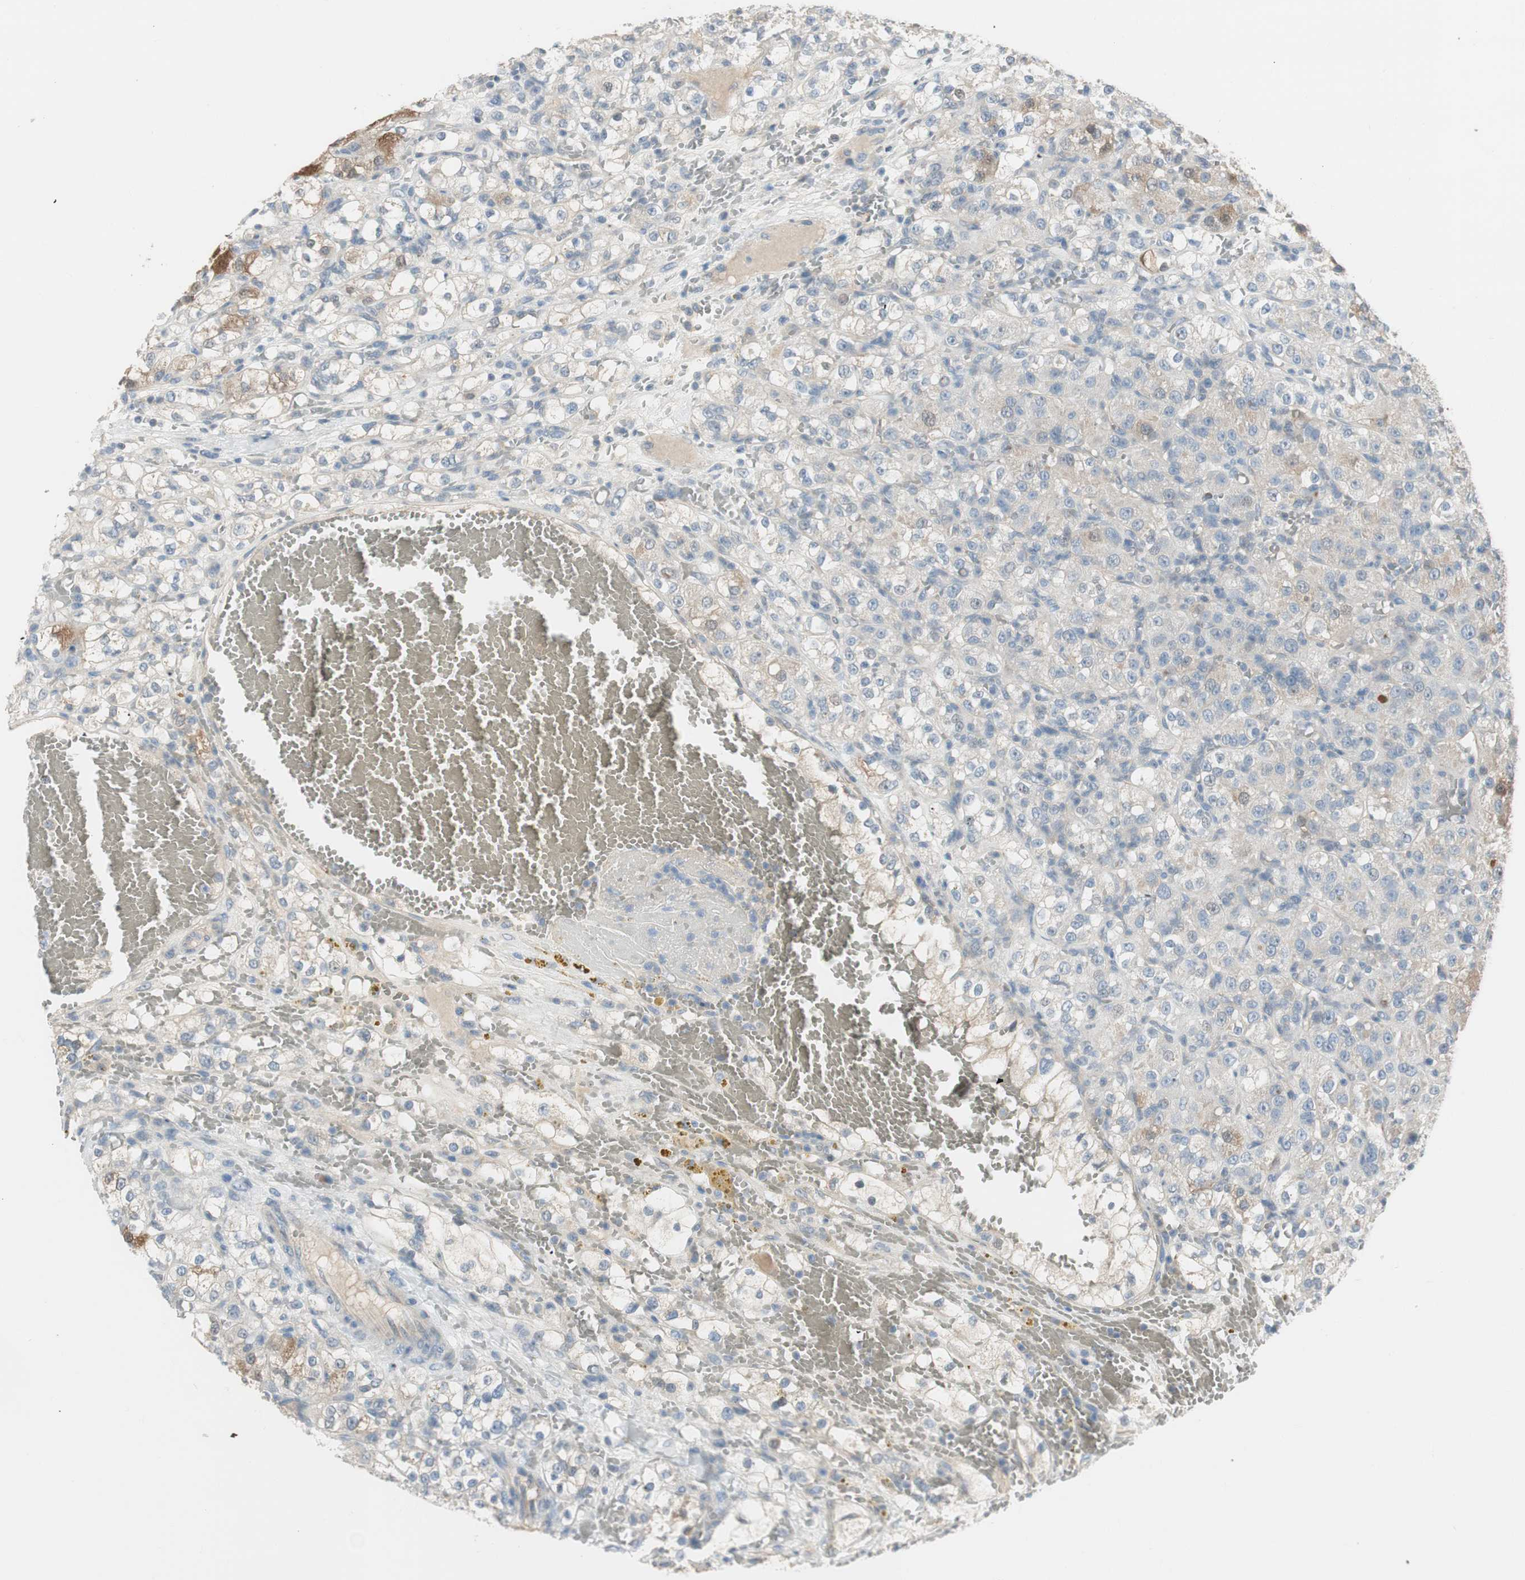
{"staining": {"intensity": "moderate", "quantity": "25%-75%", "location": "cytoplasmic/membranous"}, "tissue": "renal cancer", "cell_type": "Tumor cells", "image_type": "cancer", "snomed": [{"axis": "morphology", "description": "Normal tissue, NOS"}, {"axis": "morphology", "description": "Adenocarcinoma, NOS"}, {"axis": "topography", "description": "Kidney"}], "caption": "A micrograph of renal adenocarcinoma stained for a protein shows moderate cytoplasmic/membranous brown staining in tumor cells. (IHC, brightfield microscopy, high magnification).", "gene": "EVA1A", "patient": {"sex": "male", "age": 61}}